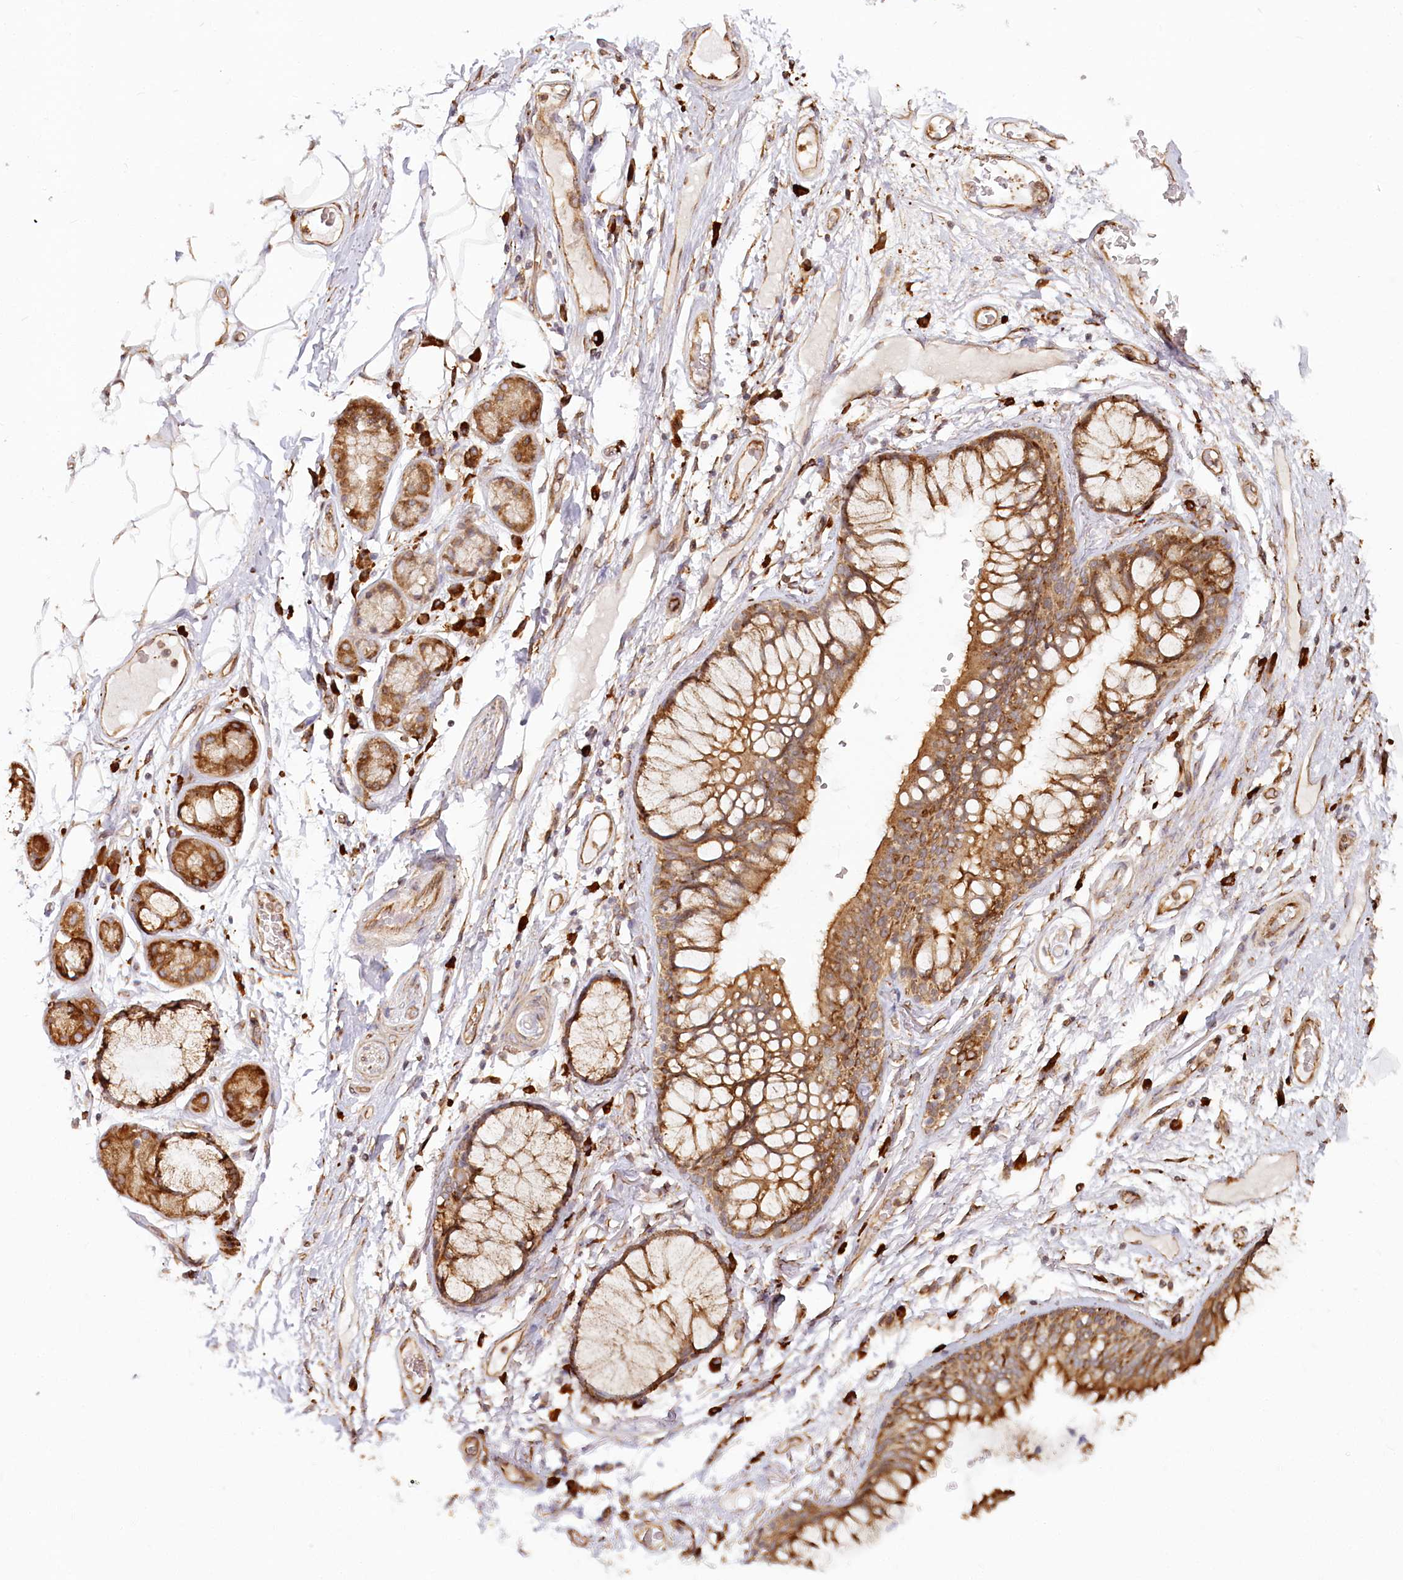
{"staining": {"intensity": "moderate", "quantity": ">75%", "location": "cytoplasmic/membranous"}, "tissue": "adipose tissue", "cell_type": "Adipocytes", "image_type": "normal", "snomed": [{"axis": "morphology", "description": "Normal tissue, NOS"}, {"axis": "topography", "description": "Bronchus"}], "caption": "Brown immunohistochemical staining in unremarkable human adipose tissue displays moderate cytoplasmic/membranous positivity in about >75% of adipocytes.", "gene": "FAM13A", "patient": {"sex": "male", "age": 66}}